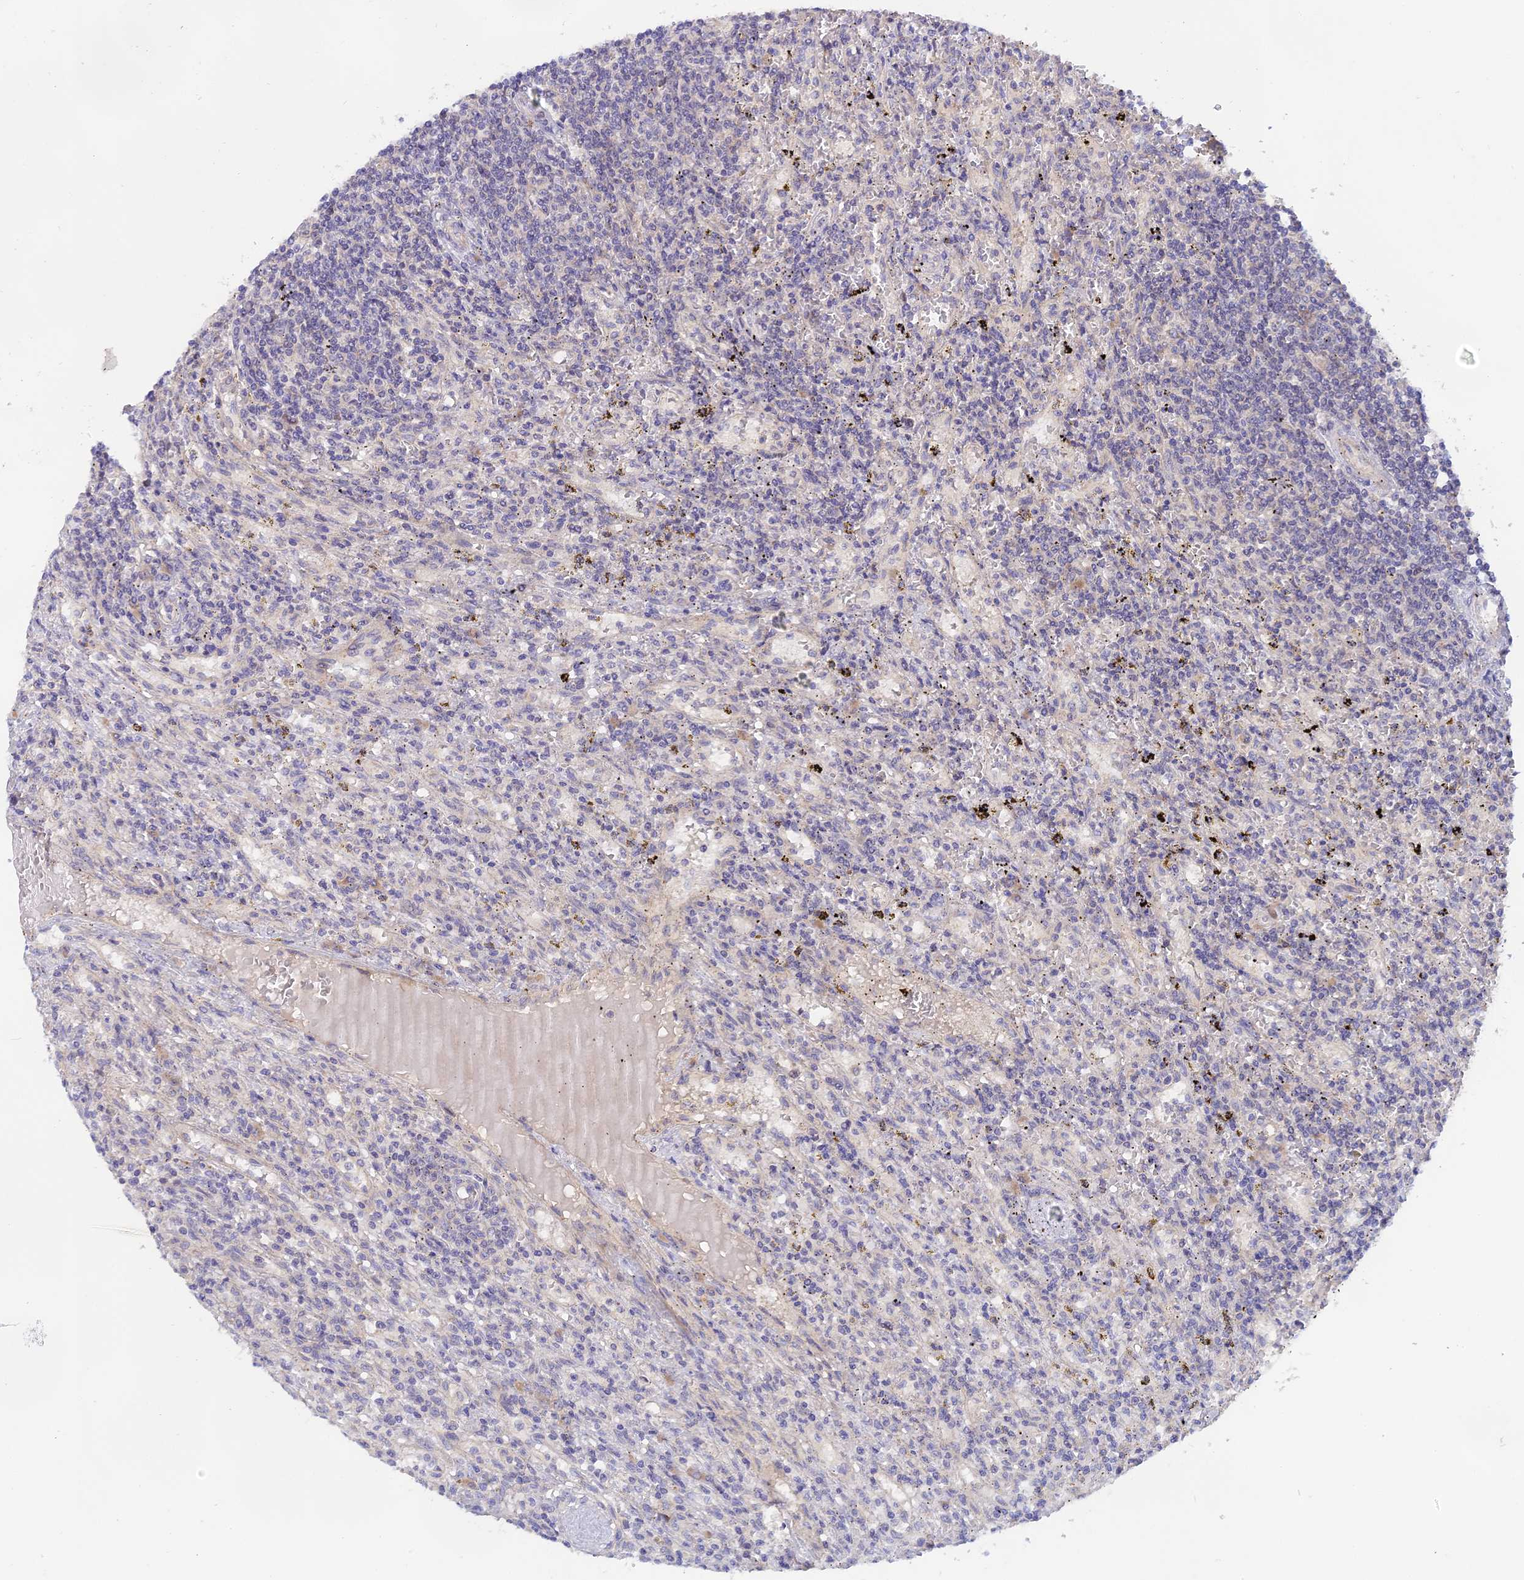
{"staining": {"intensity": "negative", "quantity": "none", "location": "none"}, "tissue": "lymphoma", "cell_type": "Tumor cells", "image_type": "cancer", "snomed": [{"axis": "morphology", "description": "Malignant lymphoma, non-Hodgkin's type, Low grade"}, {"axis": "topography", "description": "Spleen"}], "caption": "A micrograph of malignant lymphoma, non-Hodgkin's type (low-grade) stained for a protein exhibits no brown staining in tumor cells.", "gene": "TENT4B", "patient": {"sex": "male", "age": 76}}